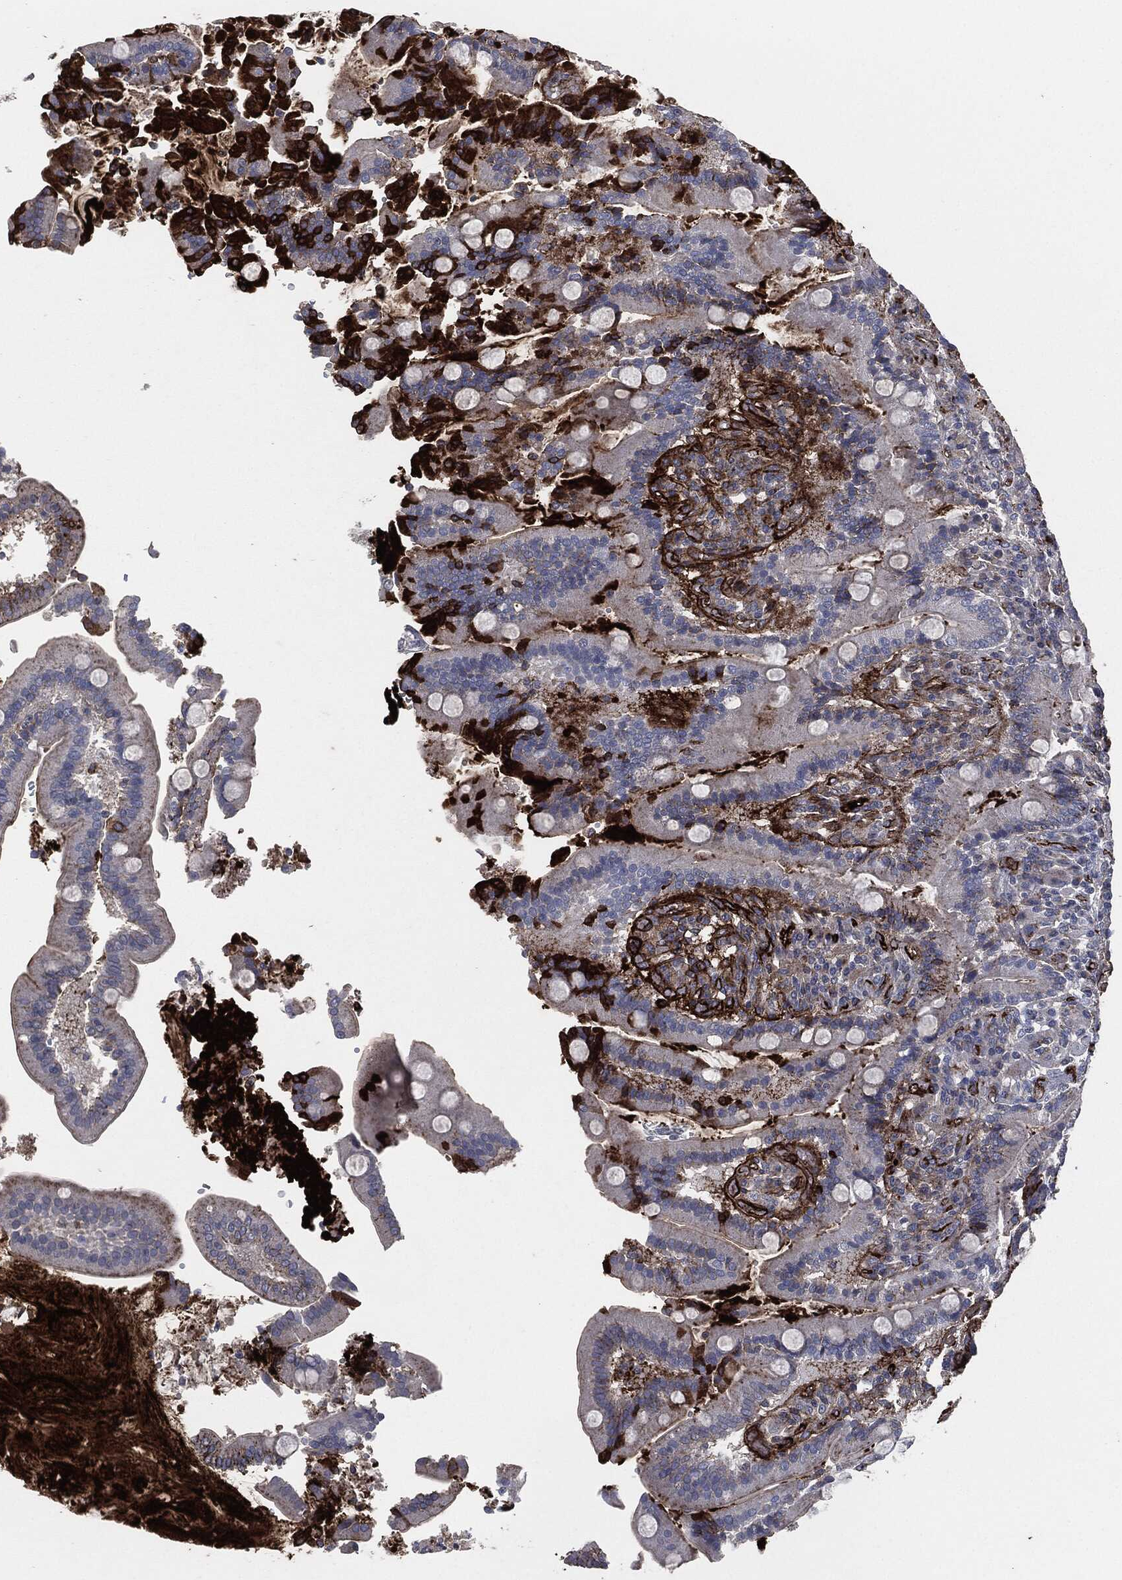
{"staining": {"intensity": "moderate", "quantity": "<25%", "location": "cytoplasmic/membranous"}, "tissue": "duodenum", "cell_type": "Glandular cells", "image_type": "normal", "snomed": [{"axis": "morphology", "description": "Normal tissue, NOS"}, {"axis": "topography", "description": "Duodenum"}], "caption": "The immunohistochemical stain labels moderate cytoplasmic/membranous staining in glandular cells of benign duodenum.", "gene": "APOB", "patient": {"sex": "female", "age": 62}}